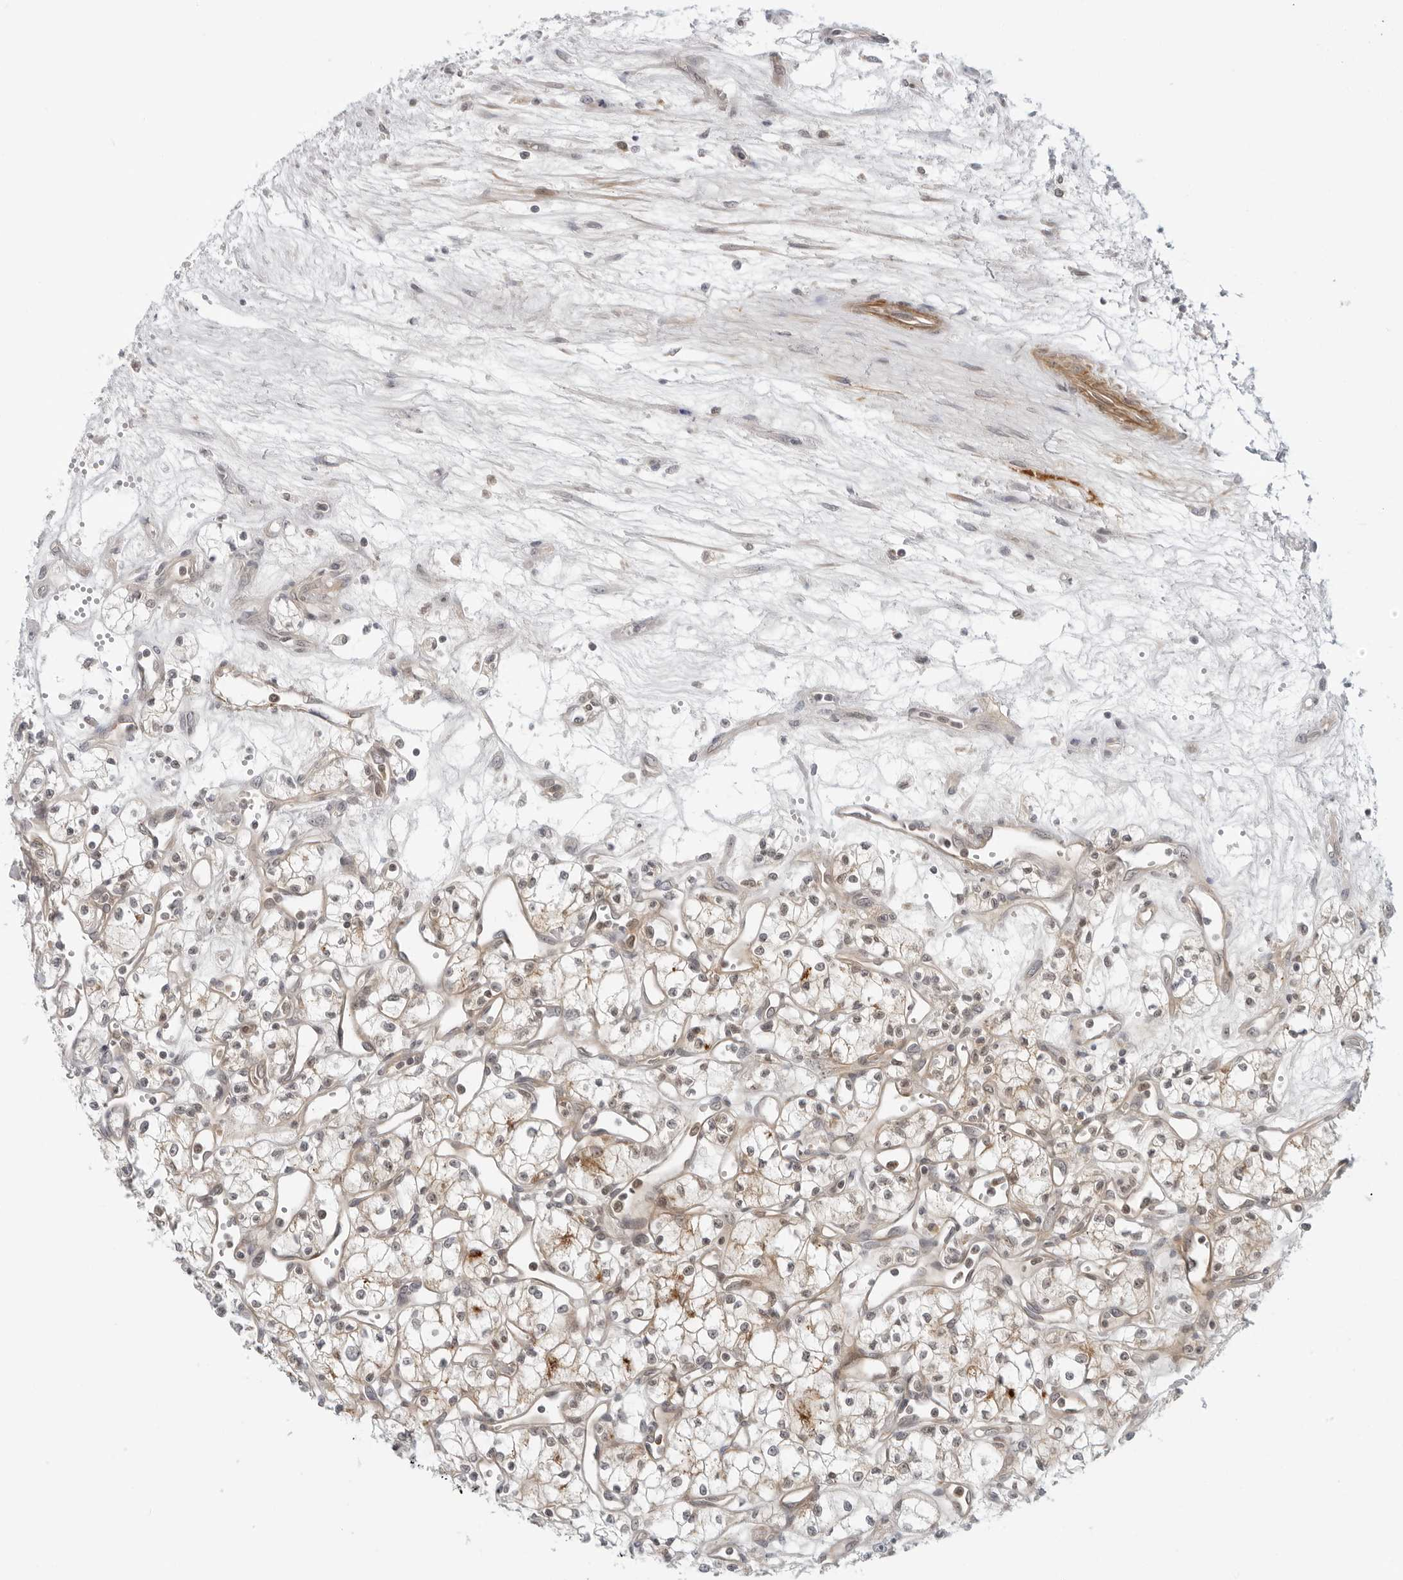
{"staining": {"intensity": "moderate", "quantity": "<25%", "location": "cytoplasmic/membranous"}, "tissue": "renal cancer", "cell_type": "Tumor cells", "image_type": "cancer", "snomed": [{"axis": "morphology", "description": "Adenocarcinoma, NOS"}, {"axis": "topography", "description": "Kidney"}], "caption": "Immunohistochemical staining of adenocarcinoma (renal) reveals low levels of moderate cytoplasmic/membranous protein staining in approximately <25% of tumor cells.", "gene": "SUGCT", "patient": {"sex": "male", "age": 59}}